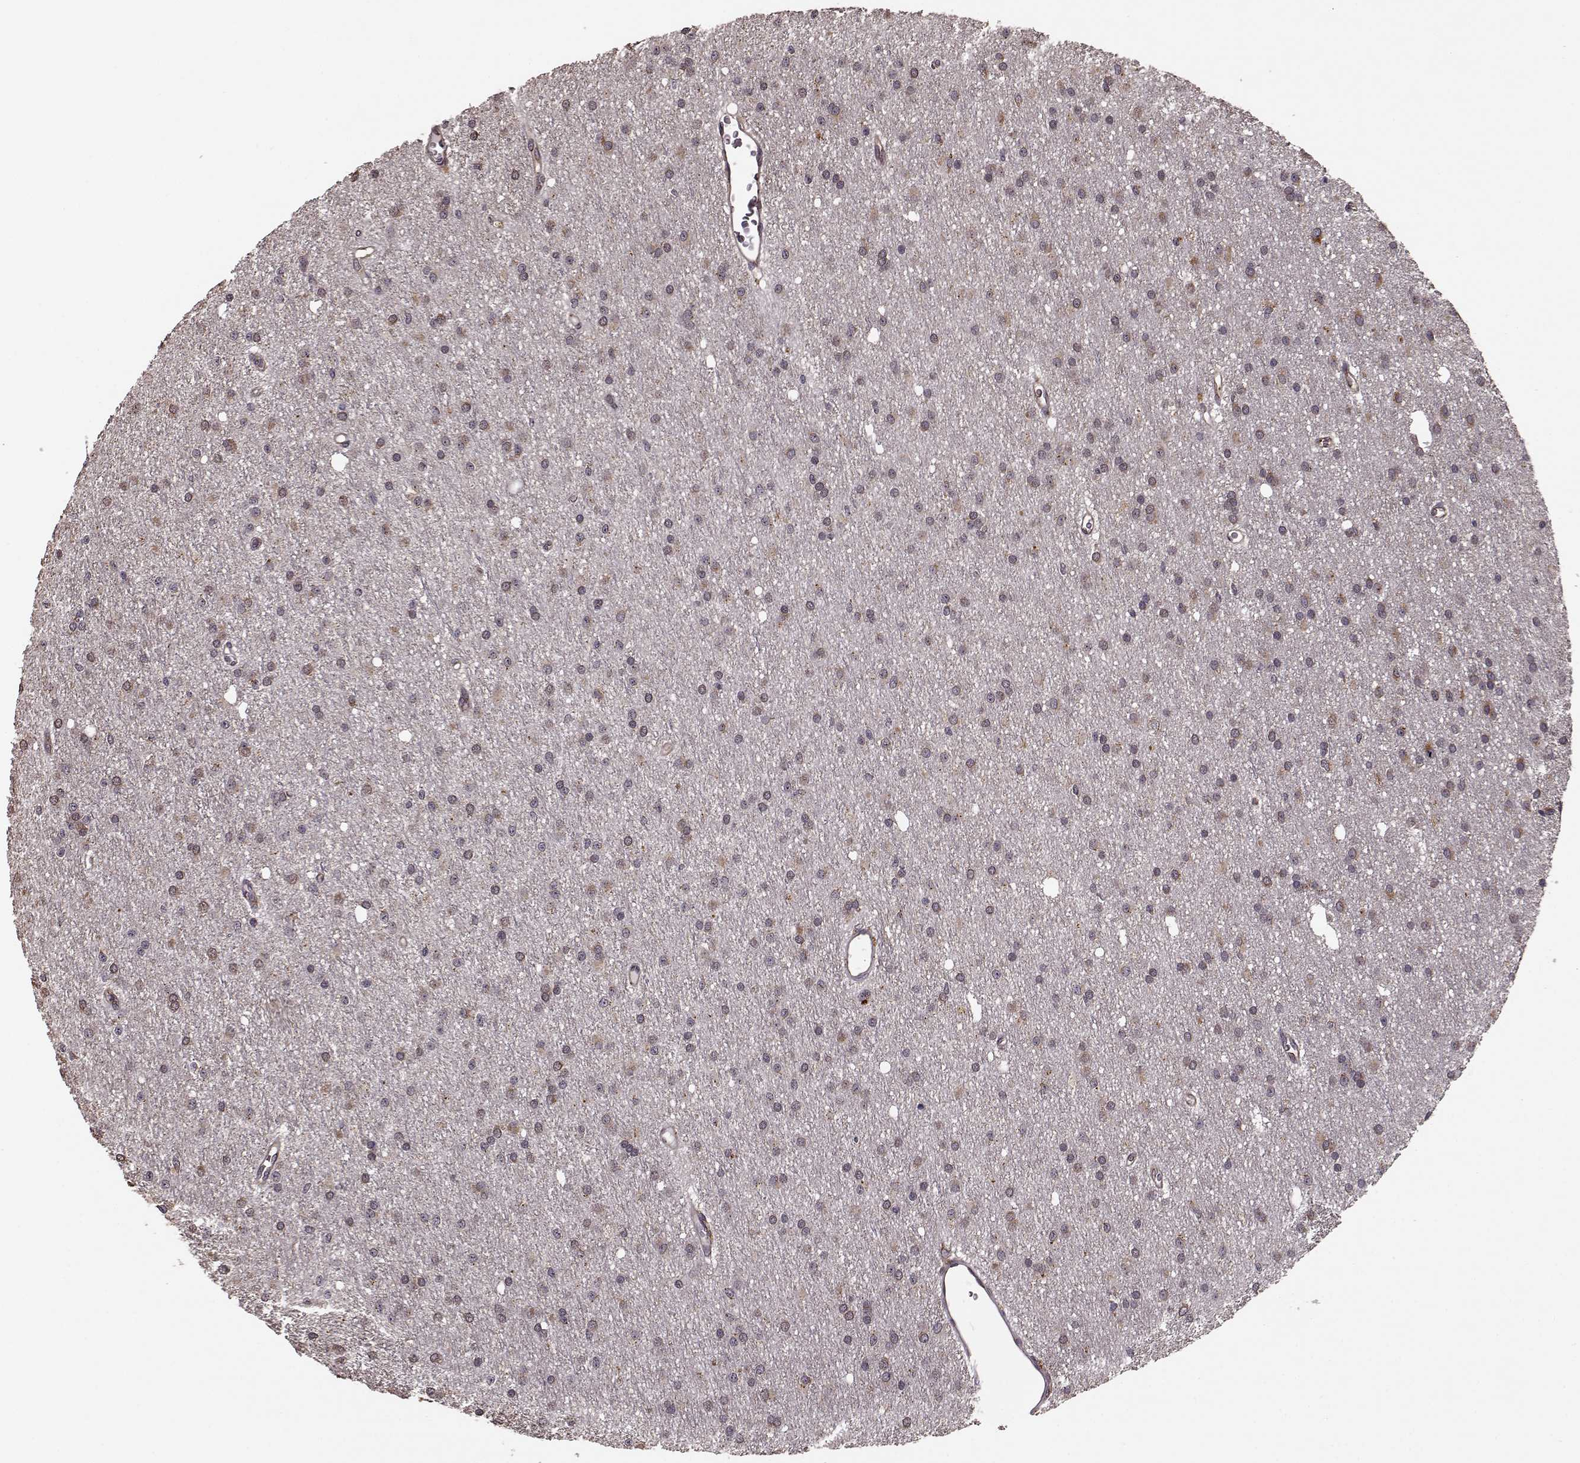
{"staining": {"intensity": "weak", "quantity": "25%-75%", "location": "cytoplasmic/membranous"}, "tissue": "glioma", "cell_type": "Tumor cells", "image_type": "cancer", "snomed": [{"axis": "morphology", "description": "Glioma, malignant, Low grade"}, {"axis": "topography", "description": "Brain"}], "caption": "Immunohistochemistry (DAB (3,3'-diaminobenzidine)) staining of glioma exhibits weak cytoplasmic/membranous protein expression in about 25%-75% of tumor cells. Ihc stains the protein in brown and the nuclei are stained blue.", "gene": "YIPF5", "patient": {"sex": "male", "age": 27}}